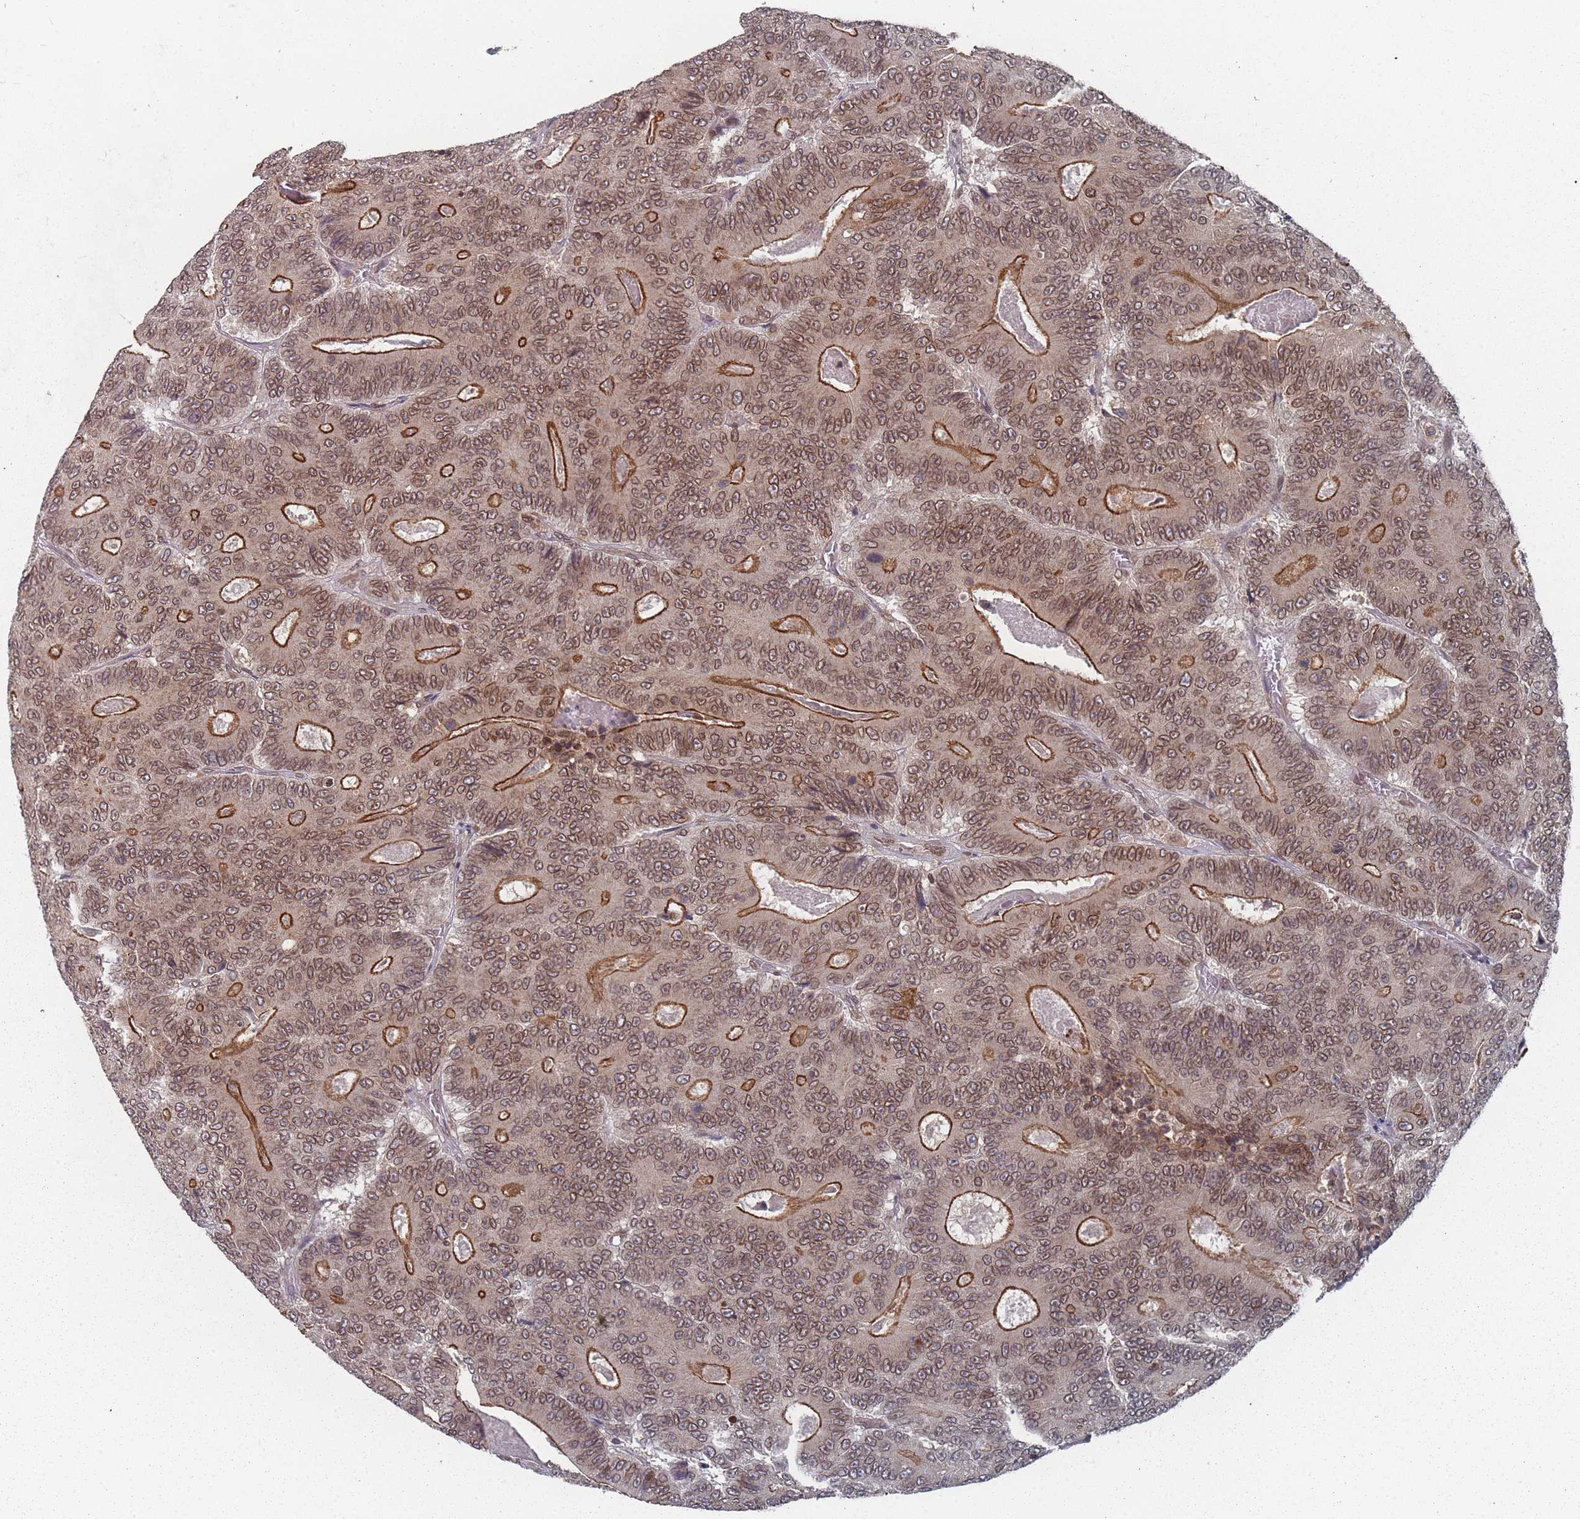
{"staining": {"intensity": "moderate", "quantity": ">75%", "location": "cytoplasmic/membranous,nuclear"}, "tissue": "colorectal cancer", "cell_type": "Tumor cells", "image_type": "cancer", "snomed": [{"axis": "morphology", "description": "Adenocarcinoma, NOS"}, {"axis": "topography", "description": "Colon"}], "caption": "Protein analysis of colorectal cancer (adenocarcinoma) tissue displays moderate cytoplasmic/membranous and nuclear expression in approximately >75% of tumor cells.", "gene": "TBC1D25", "patient": {"sex": "male", "age": 83}}